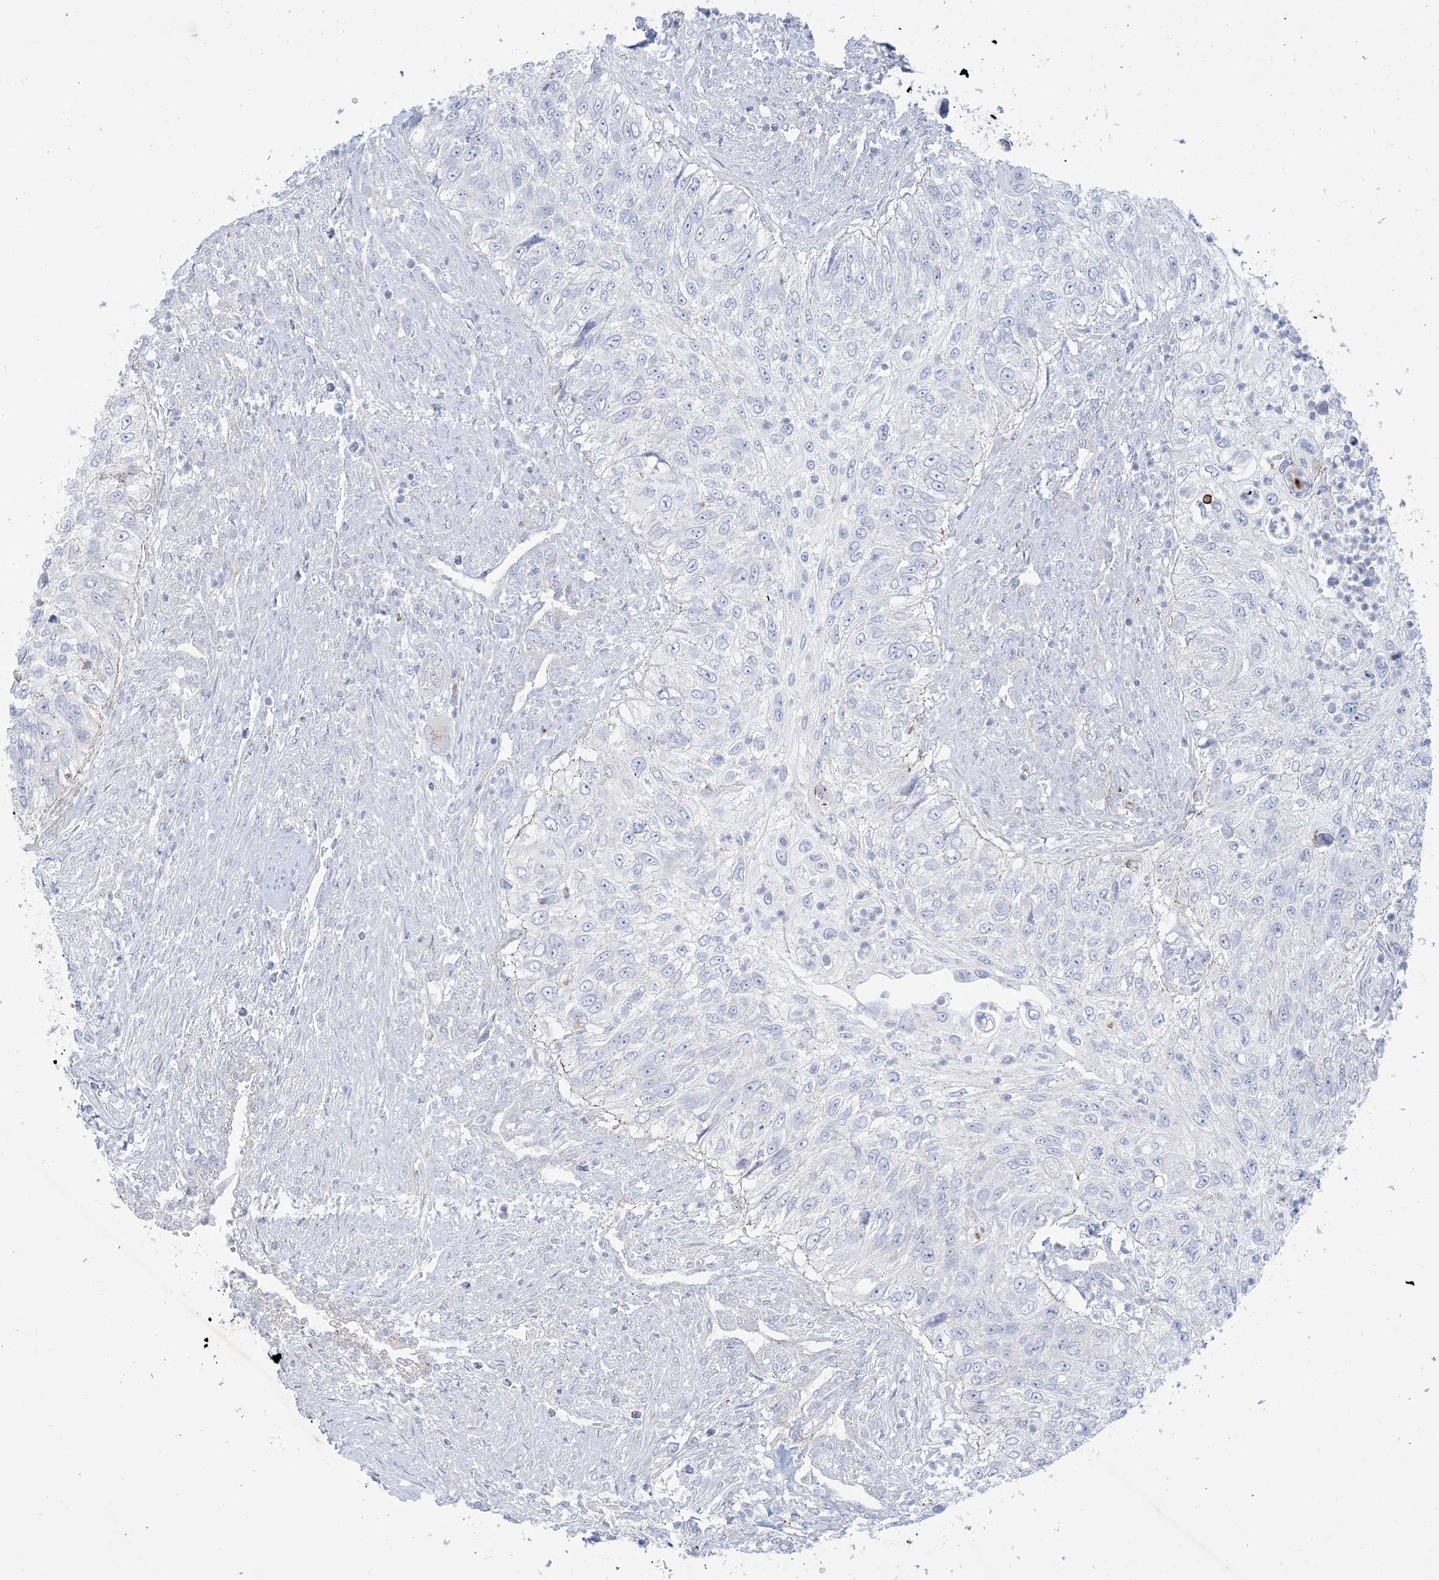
{"staining": {"intensity": "negative", "quantity": "none", "location": "none"}, "tissue": "urothelial cancer", "cell_type": "Tumor cells", "image_type": "cancer", "snomed": [{"axis": "morphology", "description": "Urothelial carcinoma, High grade"}, {"axis": "topography", "description": "Urinary bladder"}], "caption": "Immunohistochemistry (IHC) of urothelial cancer displays no staining in tumor cells.", "gene": "B3GNT7", "patient": {"sex": "female", "age": 60}}